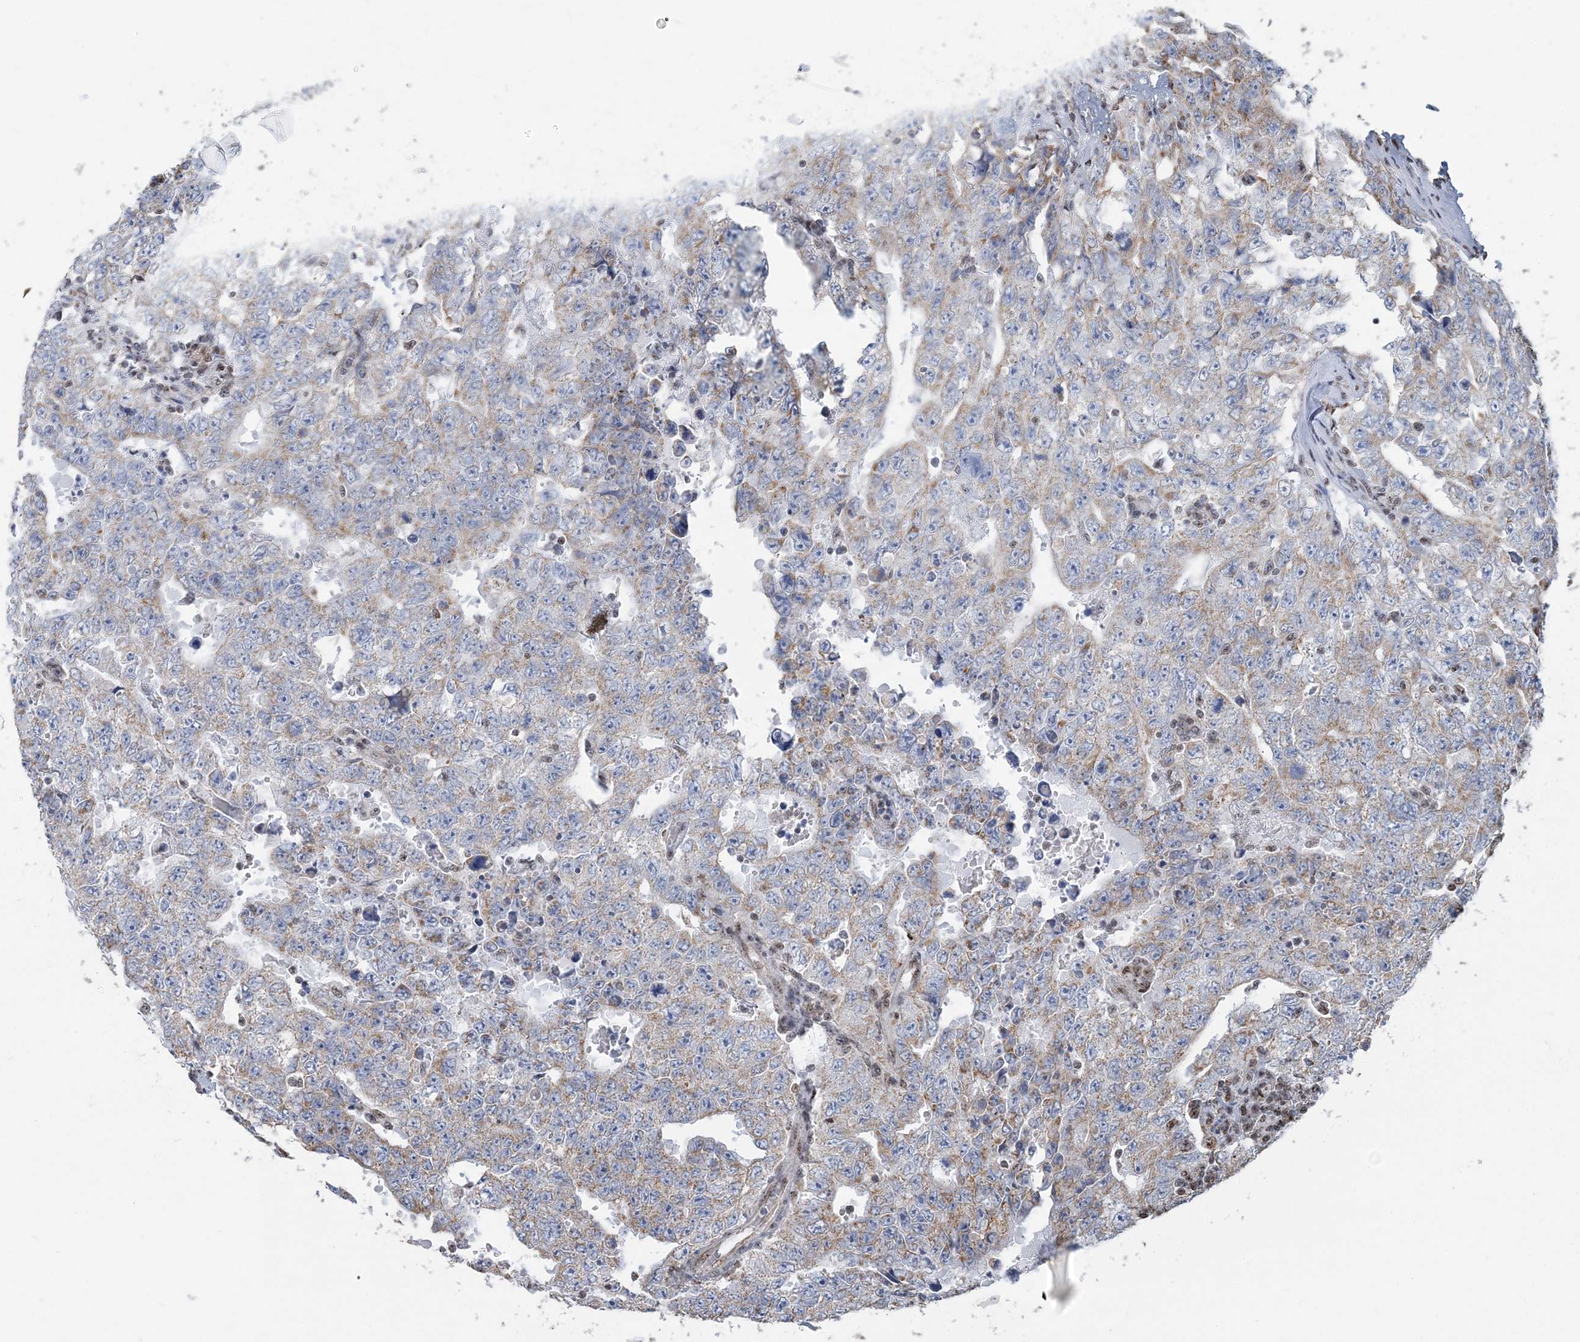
{"staining": {"intensity": "moderate", "quantity": "25%-75%", "location": "cytoplasmic/membranous"}, "tissue": "testis cancer", "cell_type": "Tumor cells", "image_type": "cancer", "snomed": [{"axis": "morphology", "description": "Seminoma, NOS"}, {"axis": "morphology", "description": "Carcinoma, Embryonal, NOS"}, {"axis": "topography", "description": "Testis"}], "caption": "High-magnification brightfield microscopy of testis cancer (embryonal carcinoma) stained with DAB (3,3'-diaminobenzidine) (brown) and counterstained with hematoxylin (blue). tumor cells exhibit moderate cytoplasmic/membranous expression is seen in approximately25%-75% of cells.", "gene": "SUCLG1", "patient": {"sex": "male", "age": 43}}